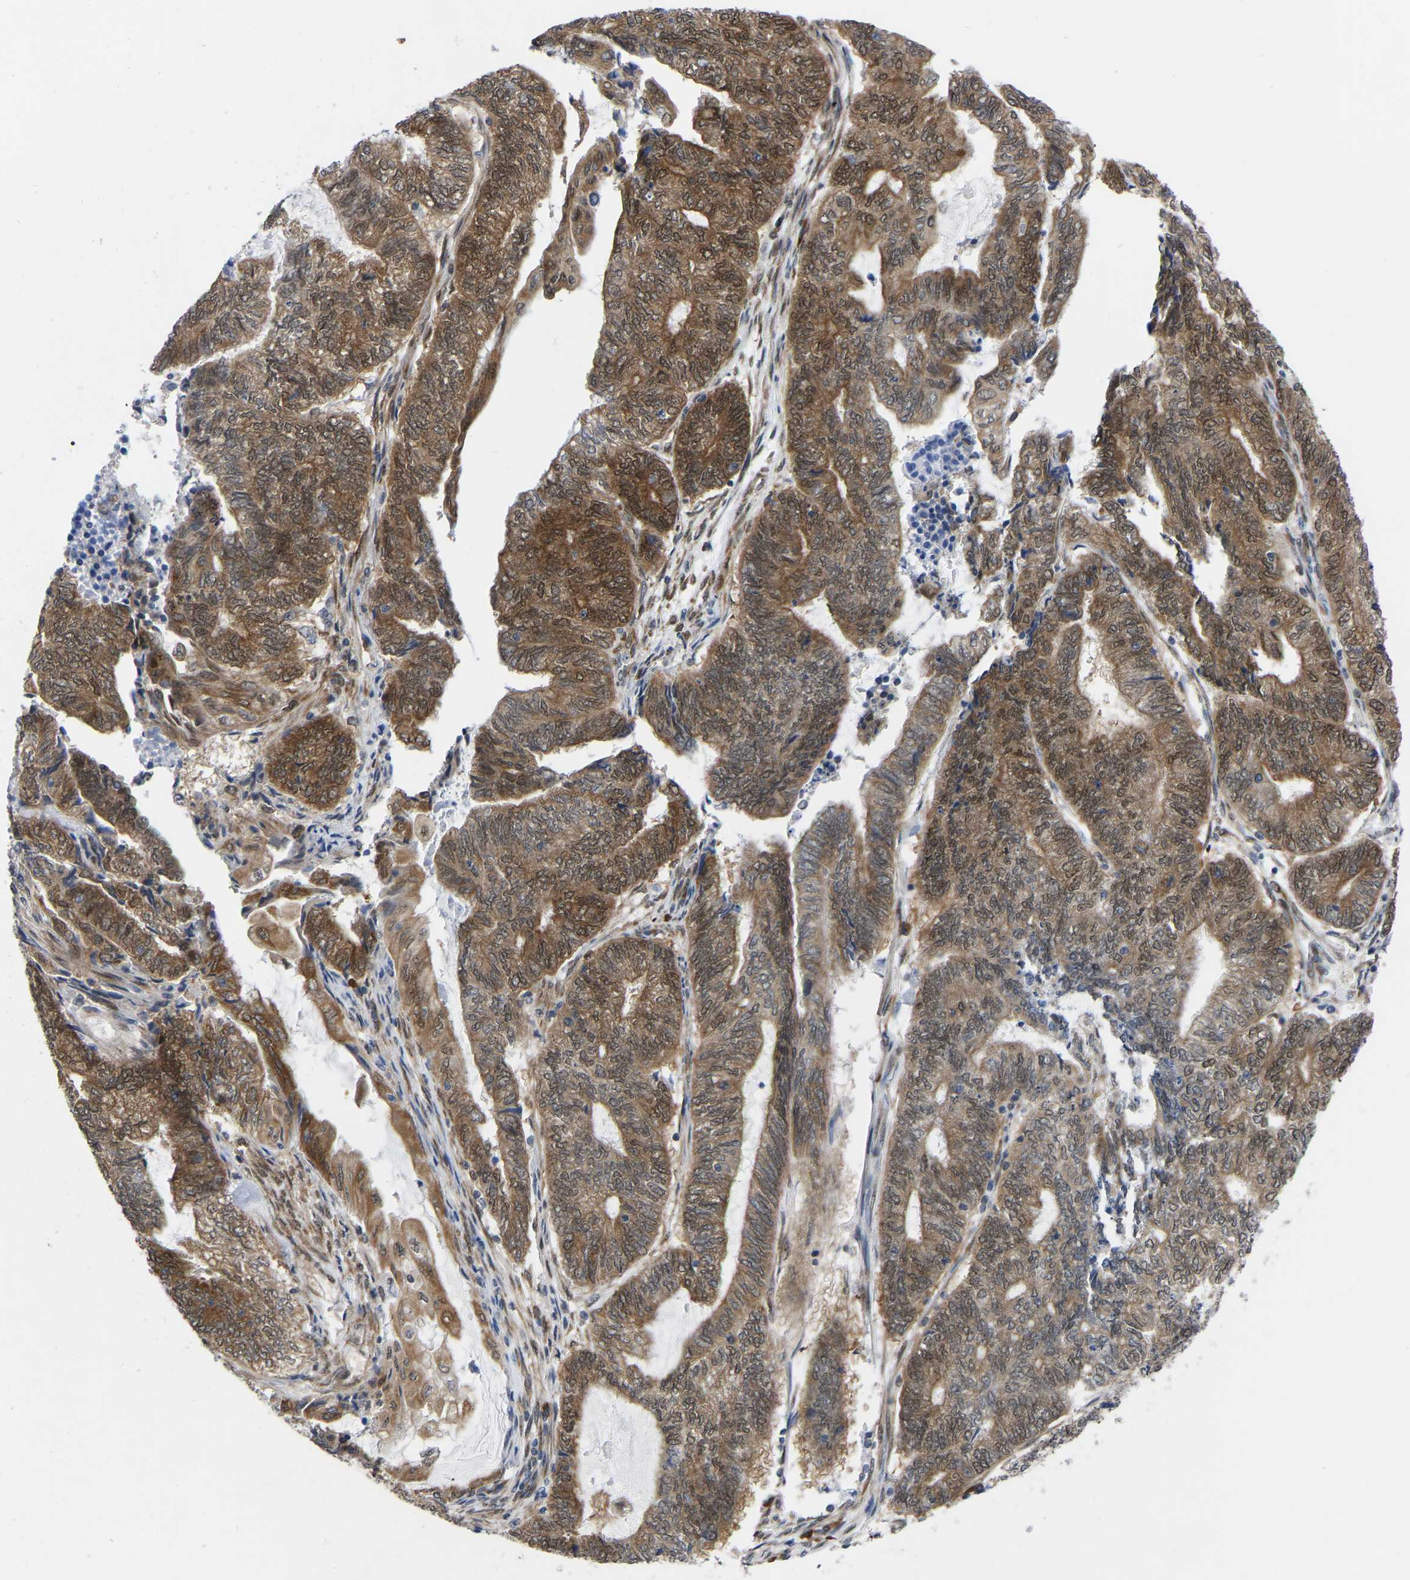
{"staining": {"intensity": "moderate", "quantity": ">75%", "location": "cytoplasmic/membranous,nuclear"}, "tissue": "endometrial cancer", "cell_type": "Tumor cells", "image_type": "cancer", "snomed": [{"axis": "morphology", "description": "Adenocarcinoma, NOS"}, {"axis": "topography", "description": "Uterus"}, {"axis": "topography", "description": "Endometrium"}], "caption": "Immunohistochemistry (IHC) histopathology image of neoplastic tissue: human endometrial cancer stained using IHC displays medium levels of moderate protein expression localized specifically in the cytoplasmic/membranous and nuclear of tumor cells, appearing as a cytoplasmic/membranous and nuclear brown color.", "gene": "UBE4B", "patient": {"sex": "female", "age": 70}}